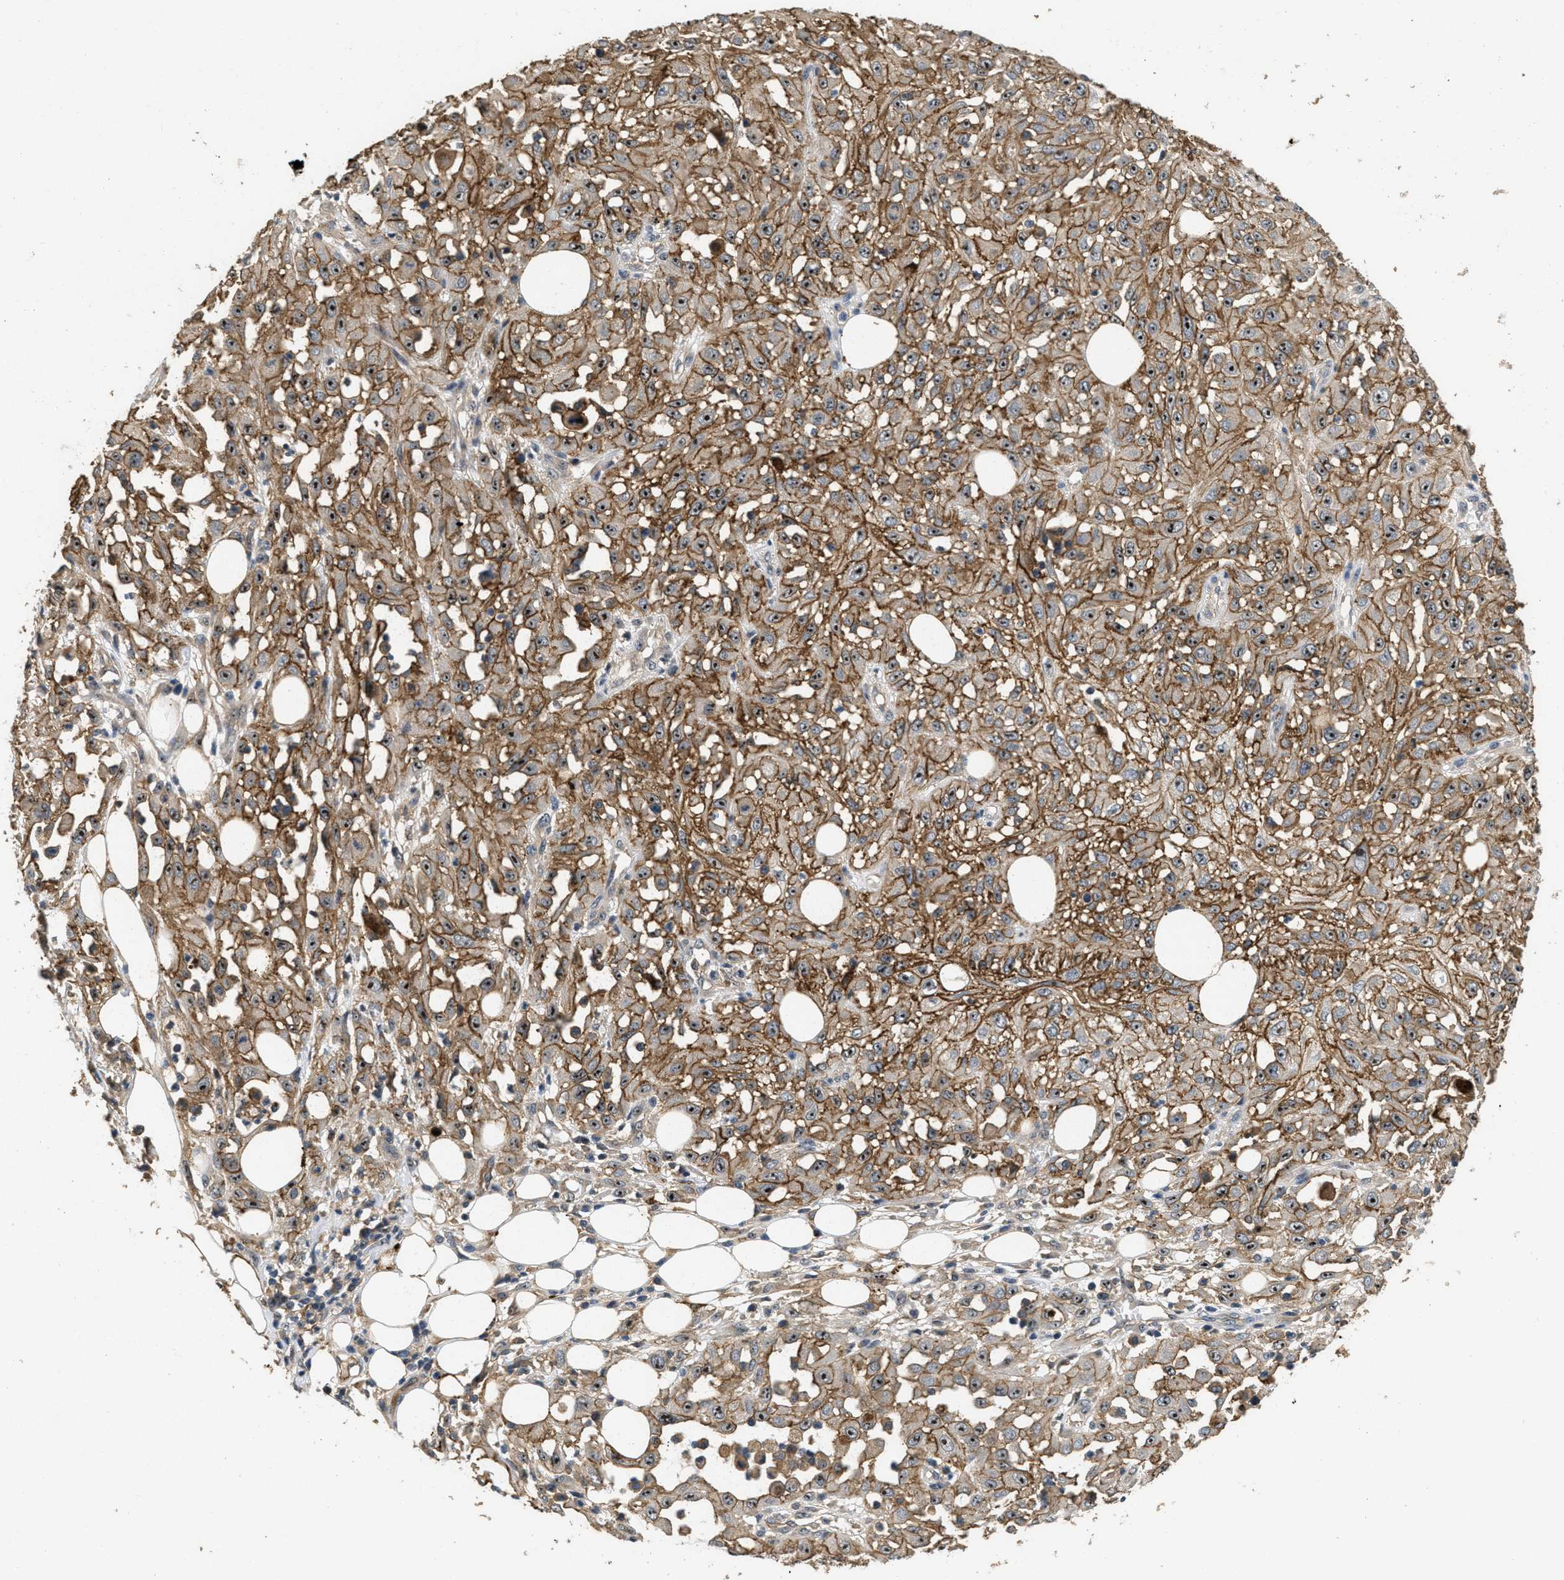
{"staining": {"intensity": "moderate", "quantity": ">75%", "location": "cytoplasmic/membranous,nuclear"}, "tissue": "skin cancer", "cell_type": "Tumor cells", "image_type": "cancer", "snomed": [{"axis": "morphology", "description": "Squamous cell carcinoma, NOS"}, {"axis": "morphology", "description": "Squamous cell carcinoma, metastatic, NOS"}, {"axis": "topography", "description": "Skin"}, {"axis": "topography", "description": "Lymph node"}], "caption": "About >75% of tumor cells in squamous cell carcinoma (skin) show moderate cytoplasmic/membranous and nuclear protein expression as visualized by brown immunohistochemical staining.", "gene": "OSMR", "patient": {"sex": "male", "age": 75}}